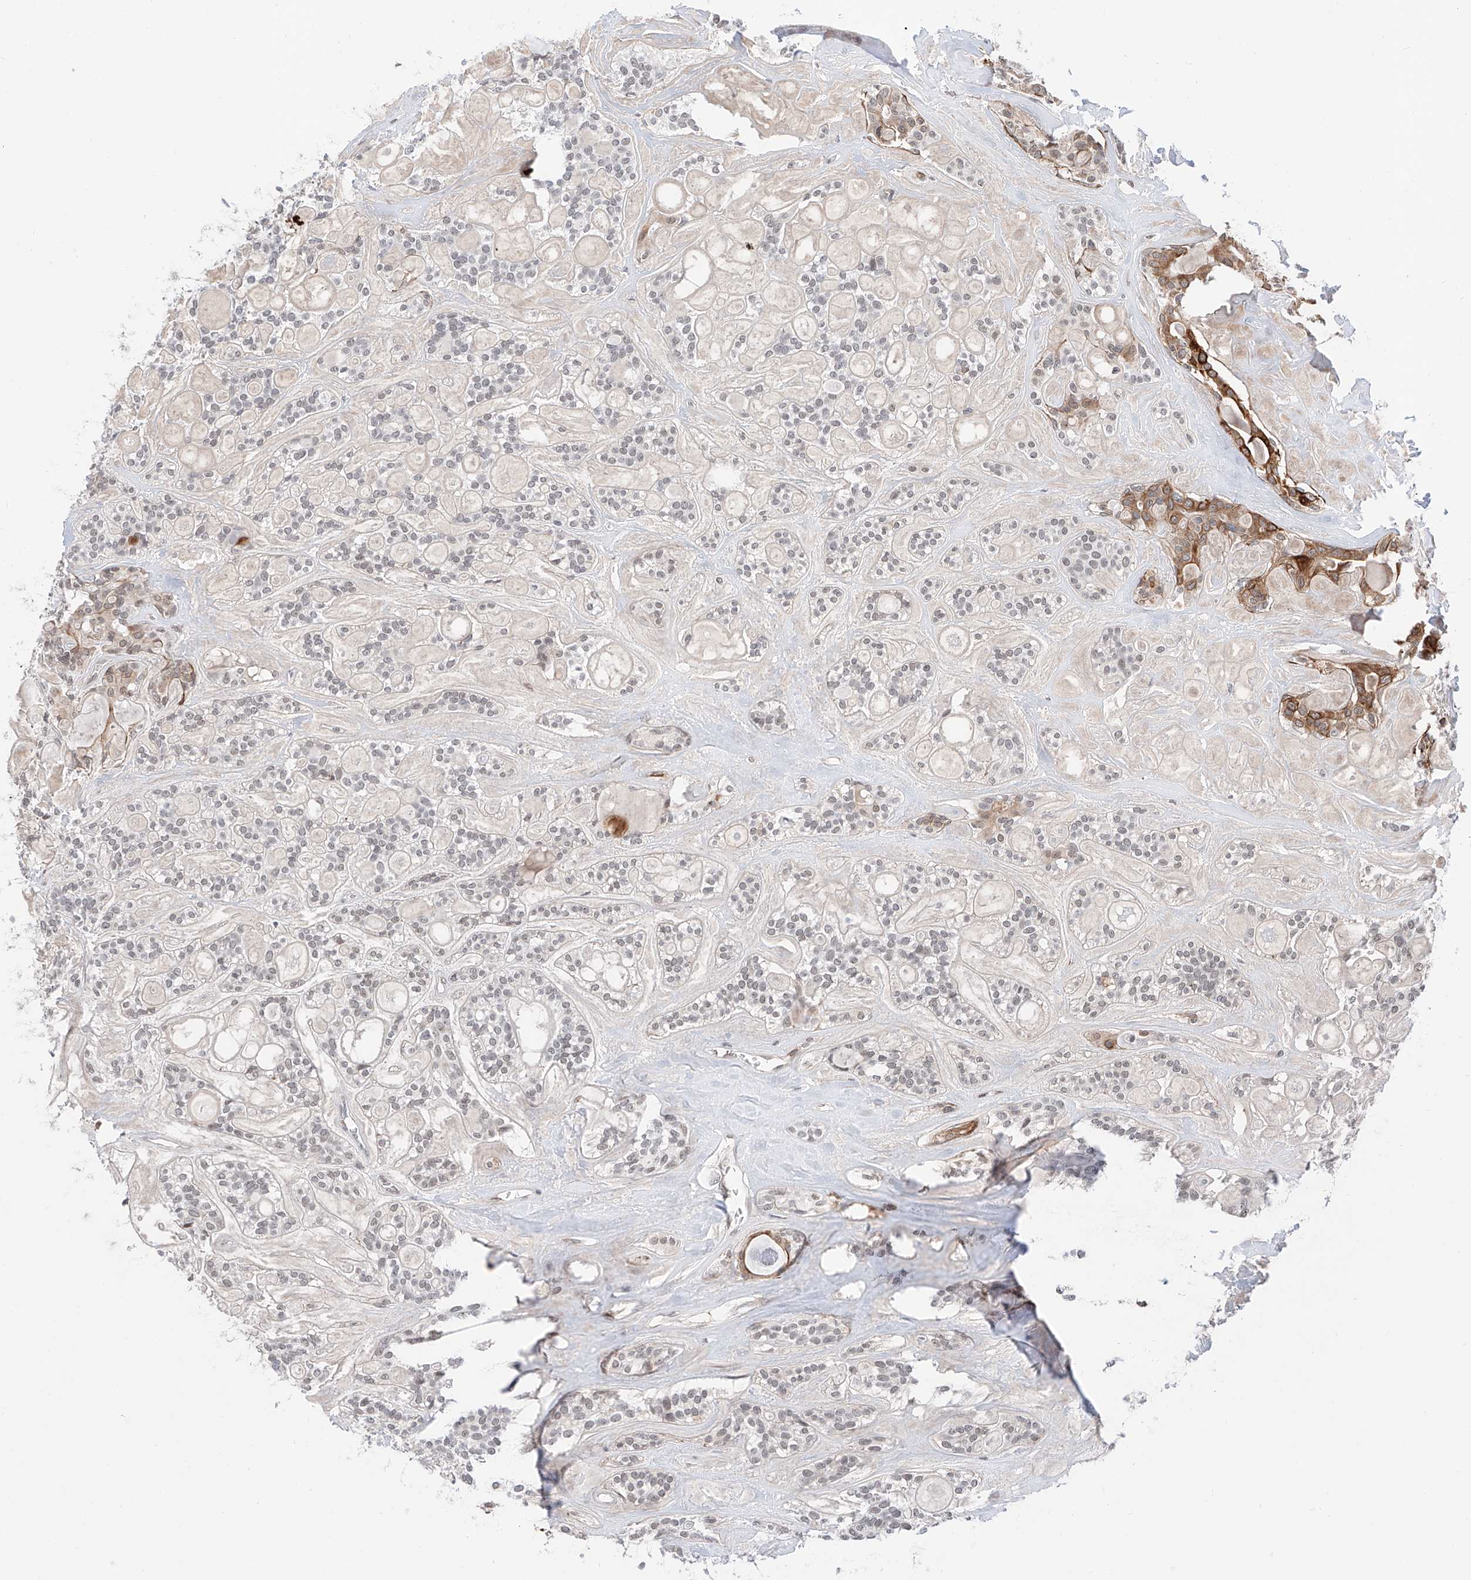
{"staining": {"intensity": "weak", "quantity": "<25%", "location": "nuclear"}, "tissue": "head and neck cancer", "cell_type": "Tumor cells", "image_type": "cancer", "snomed": [{"axis": "morphology", "description": "Adenocarcinoma, NOS"}, {"axis": "topography", "description": "Head-Neck"}], "caption": "Immunohistochemistry (IHC) of adenocarcinoma (head and neck) displays no positivity in tumor cells.", "gene": "SNRNP200", "patient": {"sex": "male", "age": 66}}